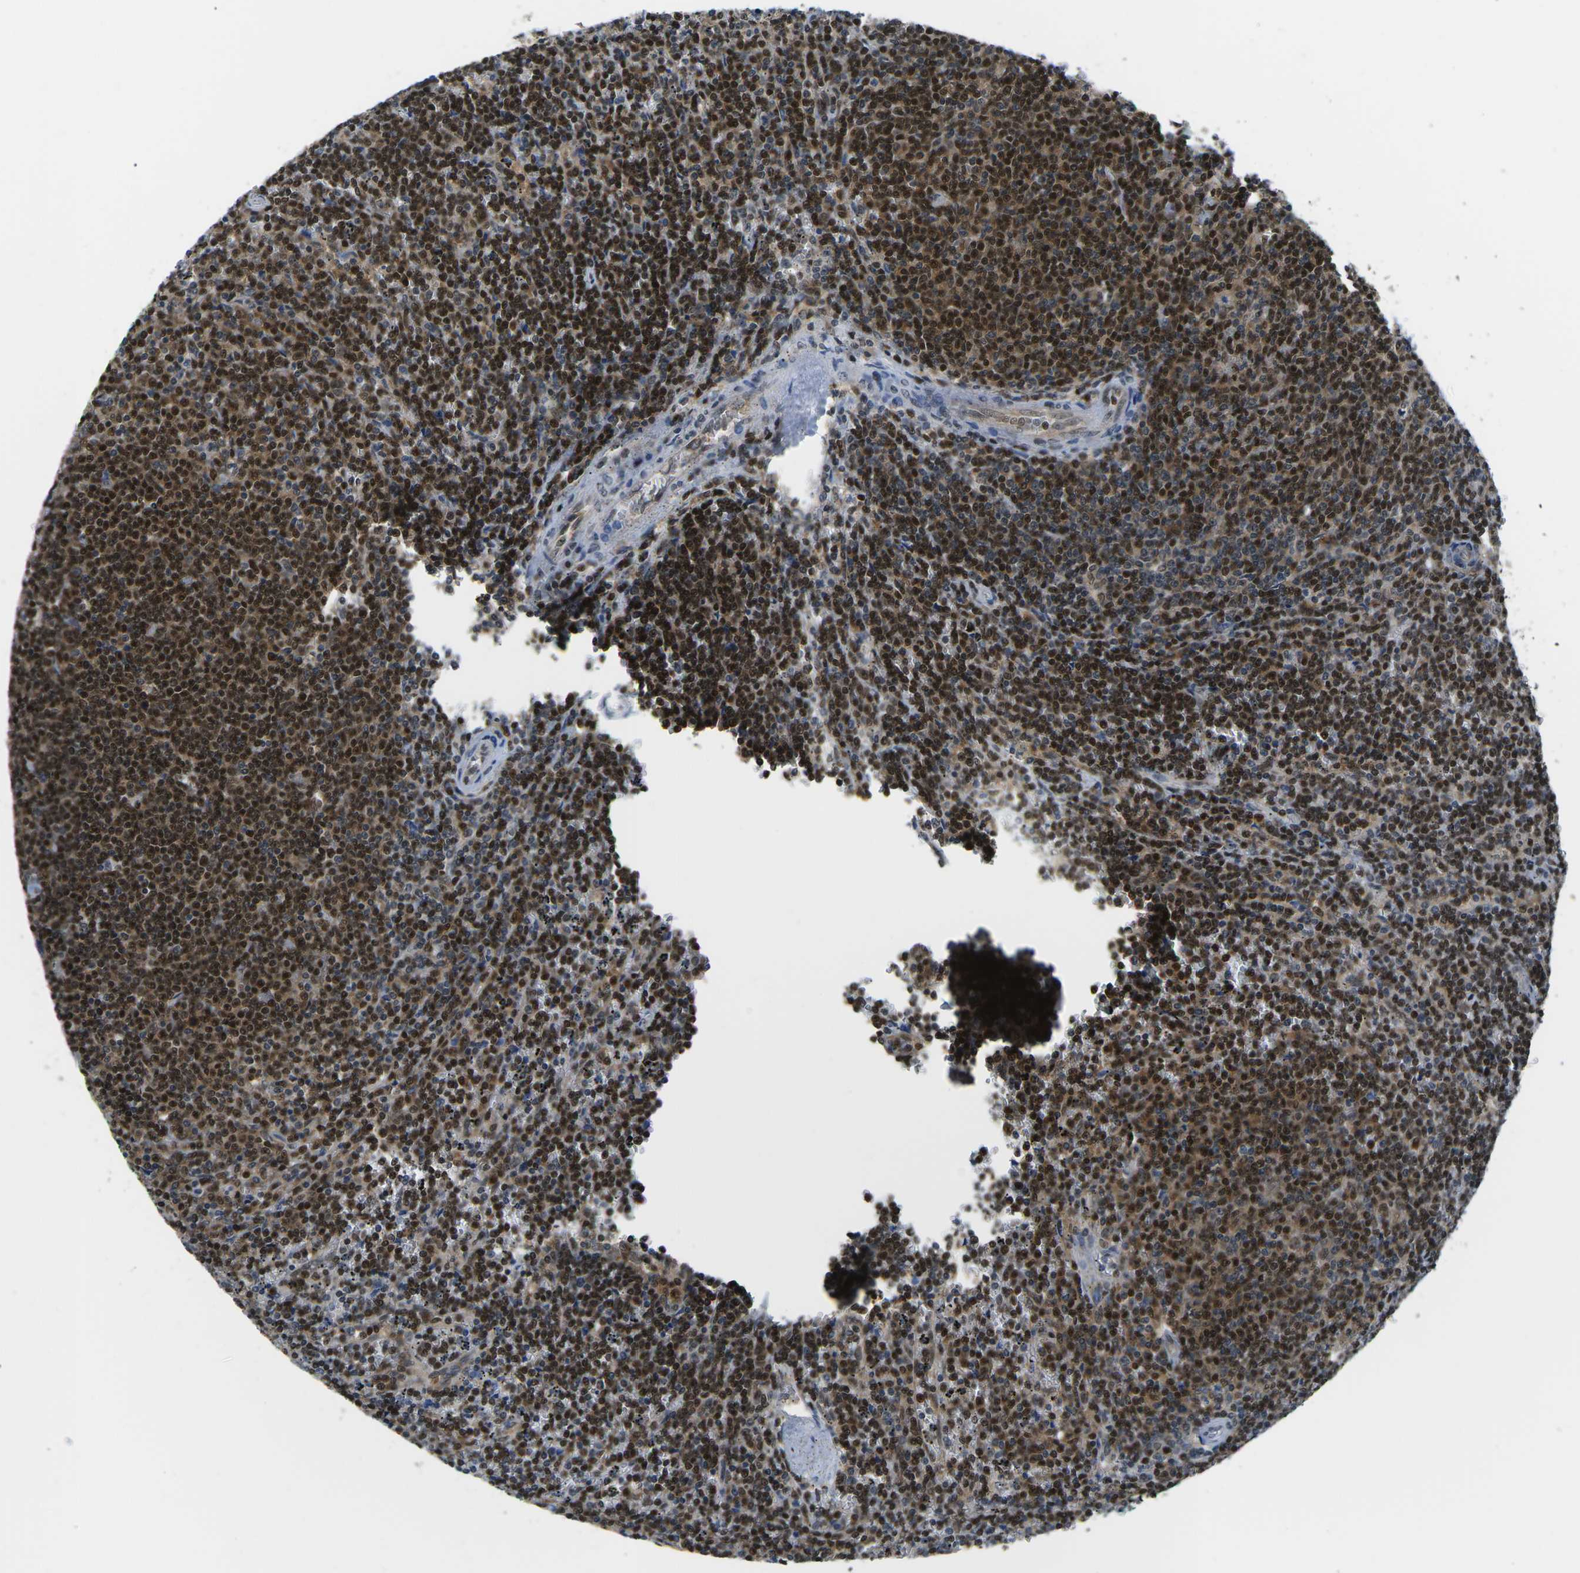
{"staining": {"intensity": "strong", "quantity": ">75%", "location": "cytoplasmic/membranous,nuclear"}, "tissue": "lymphoma", "cell_type": "Tumor cells", "image_type": "cancer", "snomed": [{"axis": "morphology", "description": "Malignant lymphoma, non-Hodgkin's type, Low grade"}, {"axis": "topography", "description": "Spleen"}], "caption": "Protein expression analysis of low-grade malignant lymphoma, non-Hodgkin's type displays strong cytoplasmic/membranous and nuclear expression in about >75% of tumor cells.", "gene": "UBA7", "patient": {"sex": "female", "age": 50}}